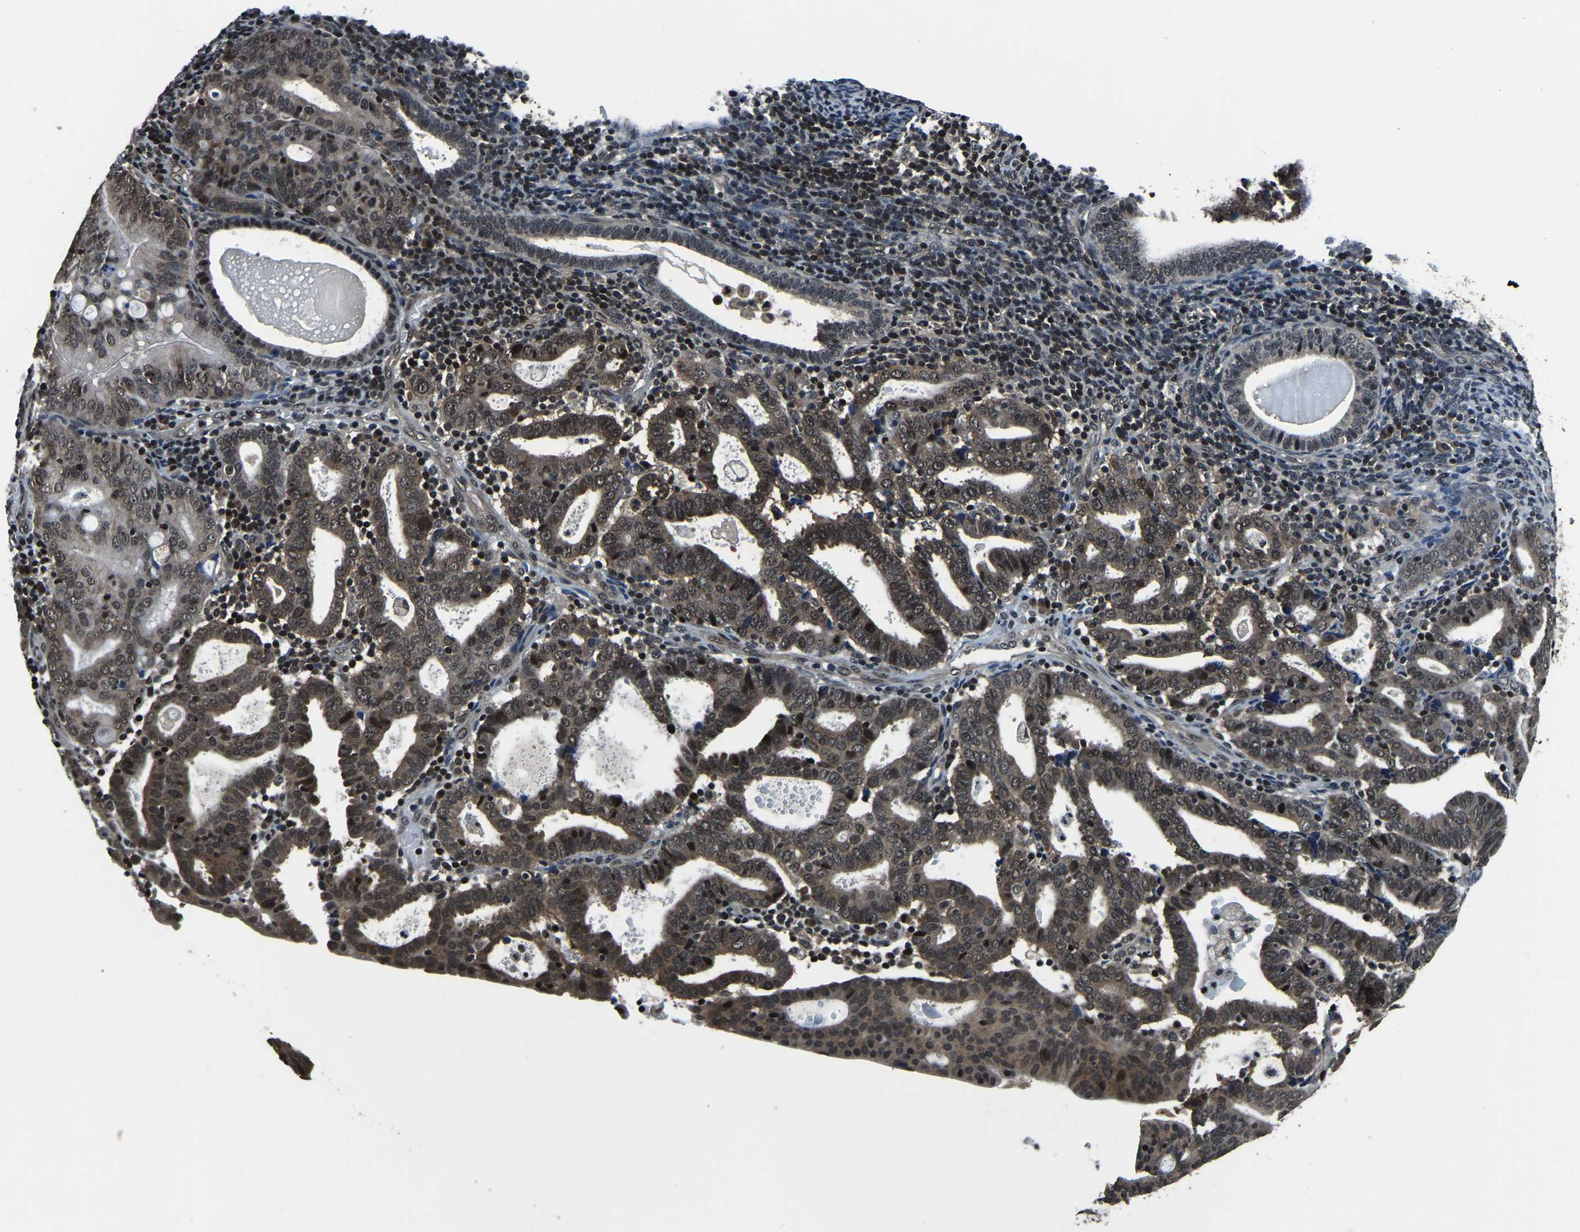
{"staining": {"intensity": "moderate", "quantity": ">75%", "location": "cytoplasmic/membranous,nuclear"}, "tissue": "endometrial cancer", "cell_type": "Tumor cells", "image_type": "cancer", "snomed": [{"axis": "morphology", "description": "Adenocarcinoma, NOS"}, {"axis": "topography", "description": "Uterus"}], "caption": "Adenocarcinoma (endometrial) stained with a brown dye demonstrates moderate cytoplasmic/membranous and nuclear positive staining in about >75% of tumor cells.", "gene": "ANKIB1", "patient": {"sex": "female", "age": 83}}